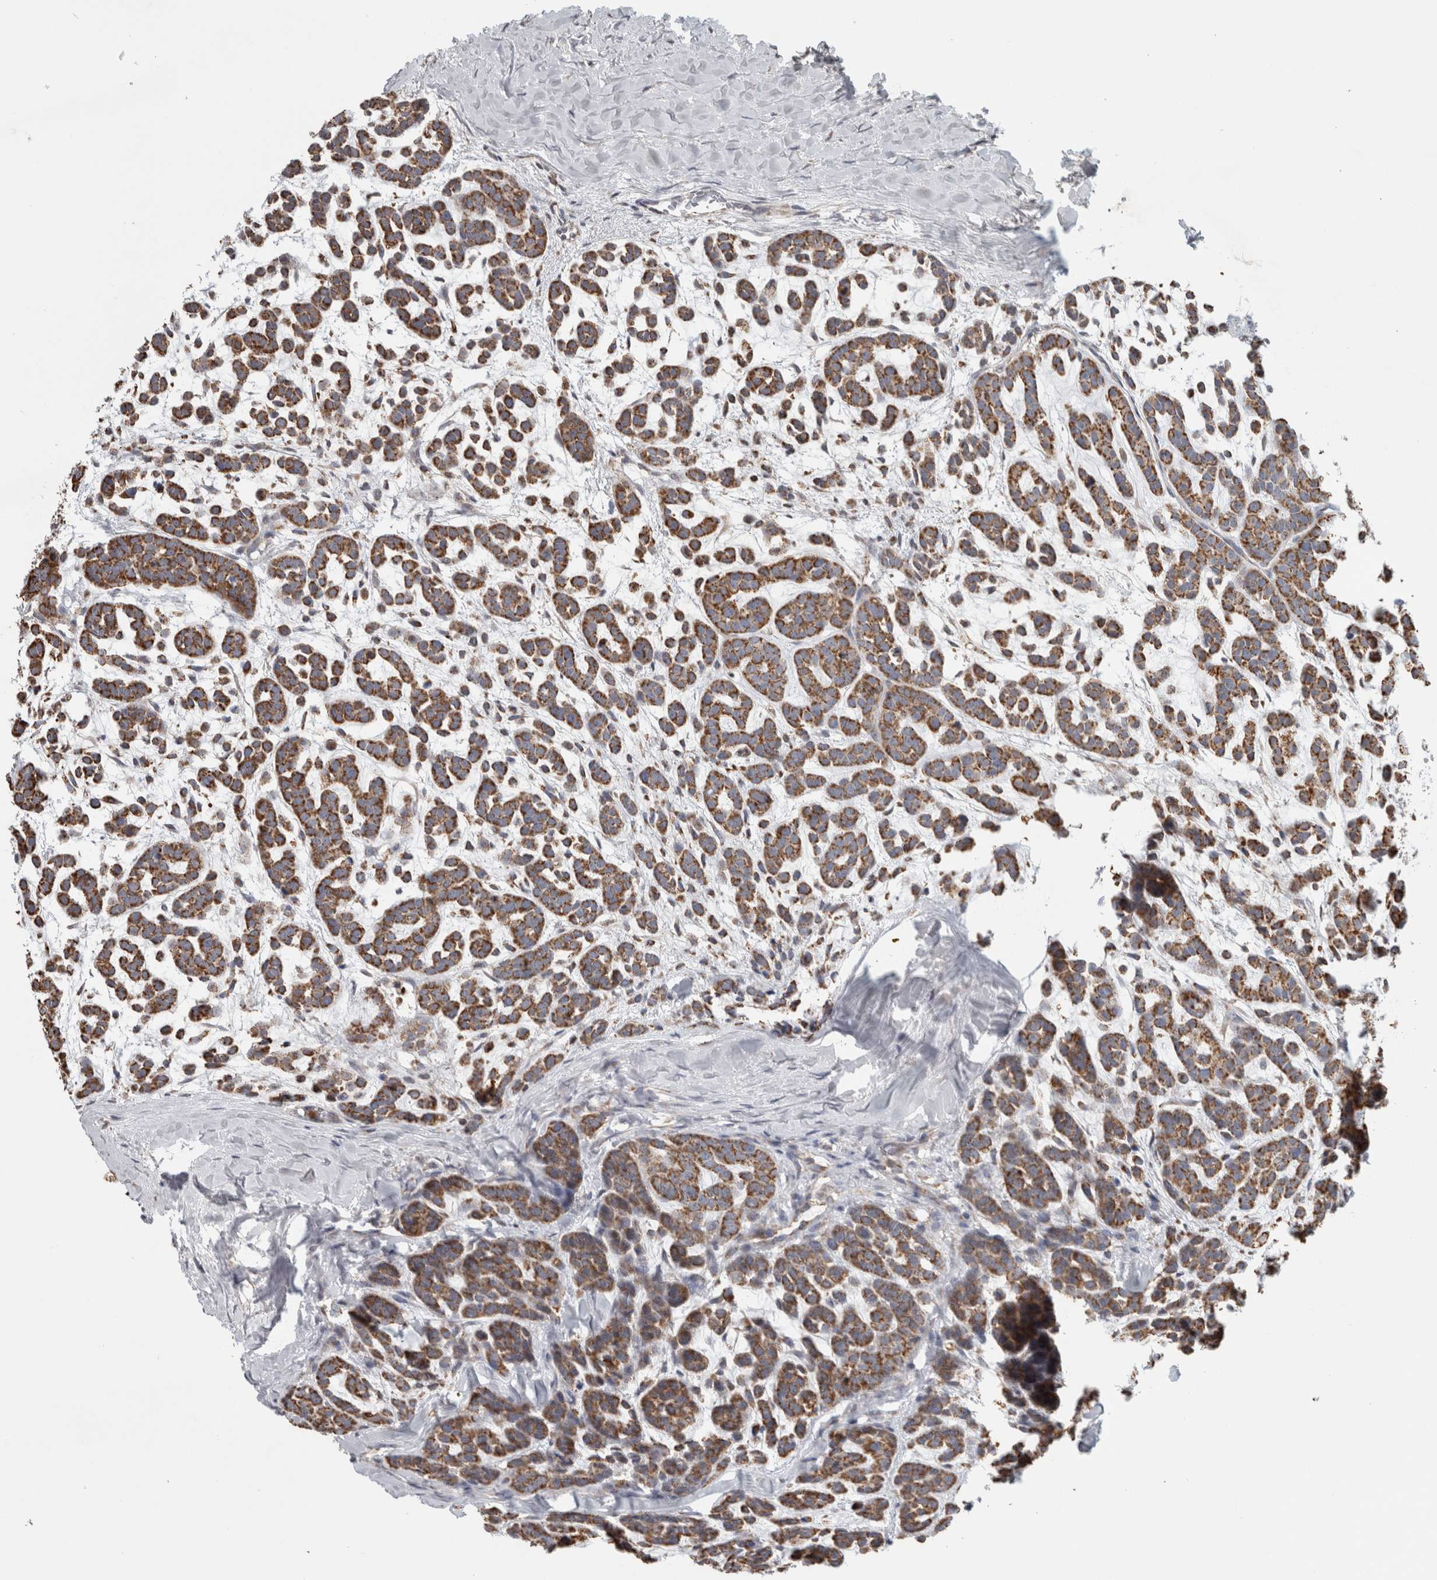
{"staining": {"intensity": "strong", "quantity": ">75%", "location": "cytoplasmic/membranous"}, "tissue": "head and neck cancer", "cell_type": "Tumor cells", "image_type": "cancer", "snomed": [{"axis": "morphology", "description": "Adenocarcinoma, NOS"}, {"axis": "morphology", "description": "Adenoma, NOS"}, {"axis": "topography", "description": "Head-Neck"}], "caption": "Human adenocarcinoma (head and neck) stained for a protein (brown) demonstrates strong cytoplasmic/membranous positive staining in about >75% of tumor cells.", "gene": "ST8SIA1", "patient": {"sex": "female", "age": 55}}